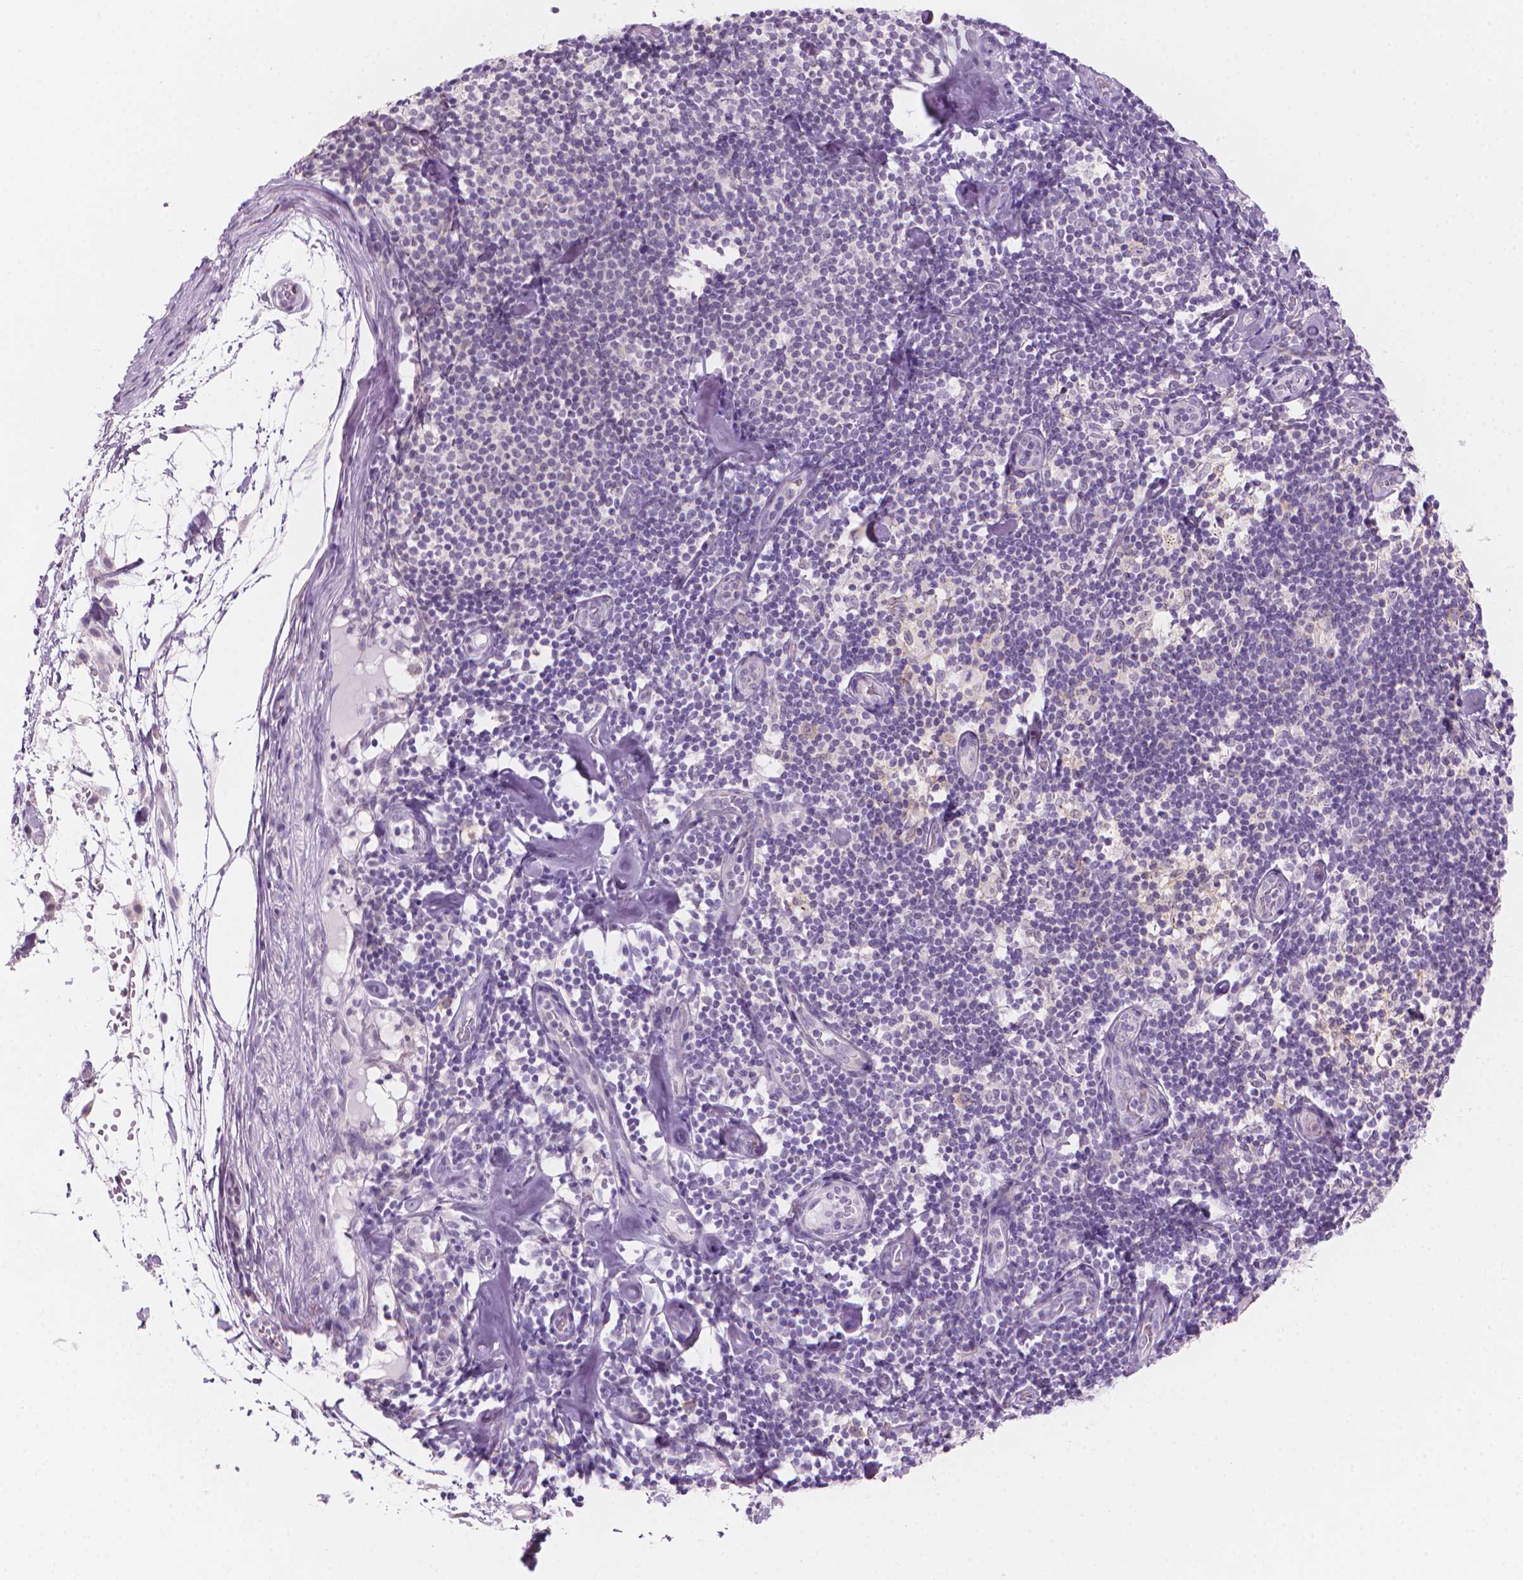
{"staining": {"intensity": "negative", "quantity": "none", "location": "none"}, "tissue": "melanoma", "cell_type": "Tumor cells", "image_type": "cancer", "snomed": [{"axis": "morphology", "description": "Malignant melanoma, Metastatic site"}, {"axis": "topography", "description": "Lymph node"}], "caption": "High magnification brightfield microscopy of malignant melanoma (metastatic site) stained with DAB (3,3'-diaminobenzidine) (brown) and counterstained with hematoxylin (blue): tumor cells show no significant staining.", "gene": "ENSG00000187186", "patient": {"sex": "female", "age": 64}}